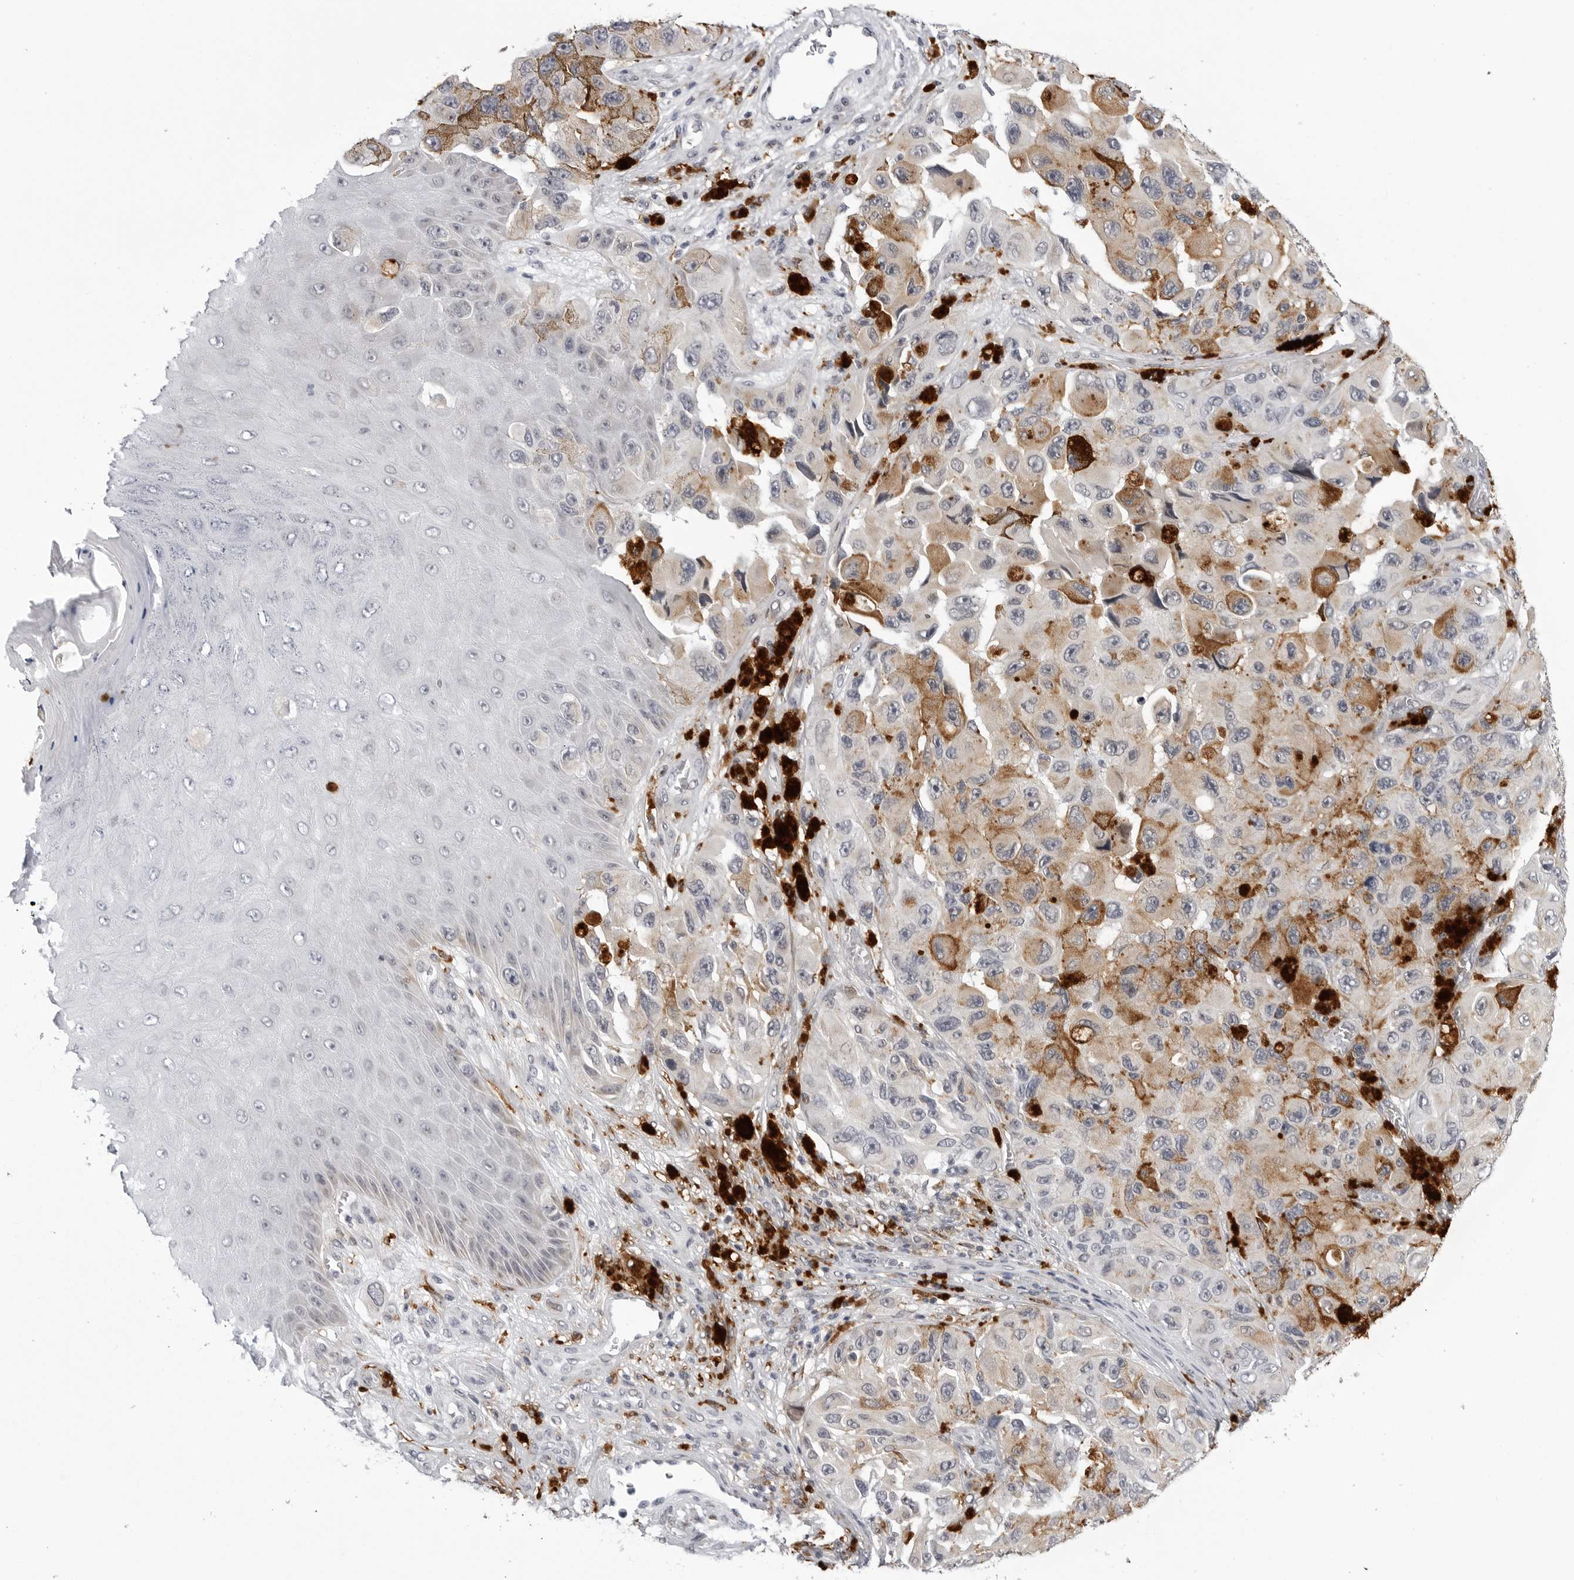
{"staining": {"intensity": "negative", "quantity": "none", "location": "none"}, "tissue": "melanoma", "cell_type": "Tumor cells", "image_type": "cancer", "snomed": [{"axis": "morphology", "description": "Malignant melanoma, NOS"}, {"axis": "topography", "description": "Skin"}], "caption": "The histopathology image exhibits no significant positivity in tumor cells of malignant melanoma.", "gene": "CDK20", "patient": {"sex": "female", "age": 73}}